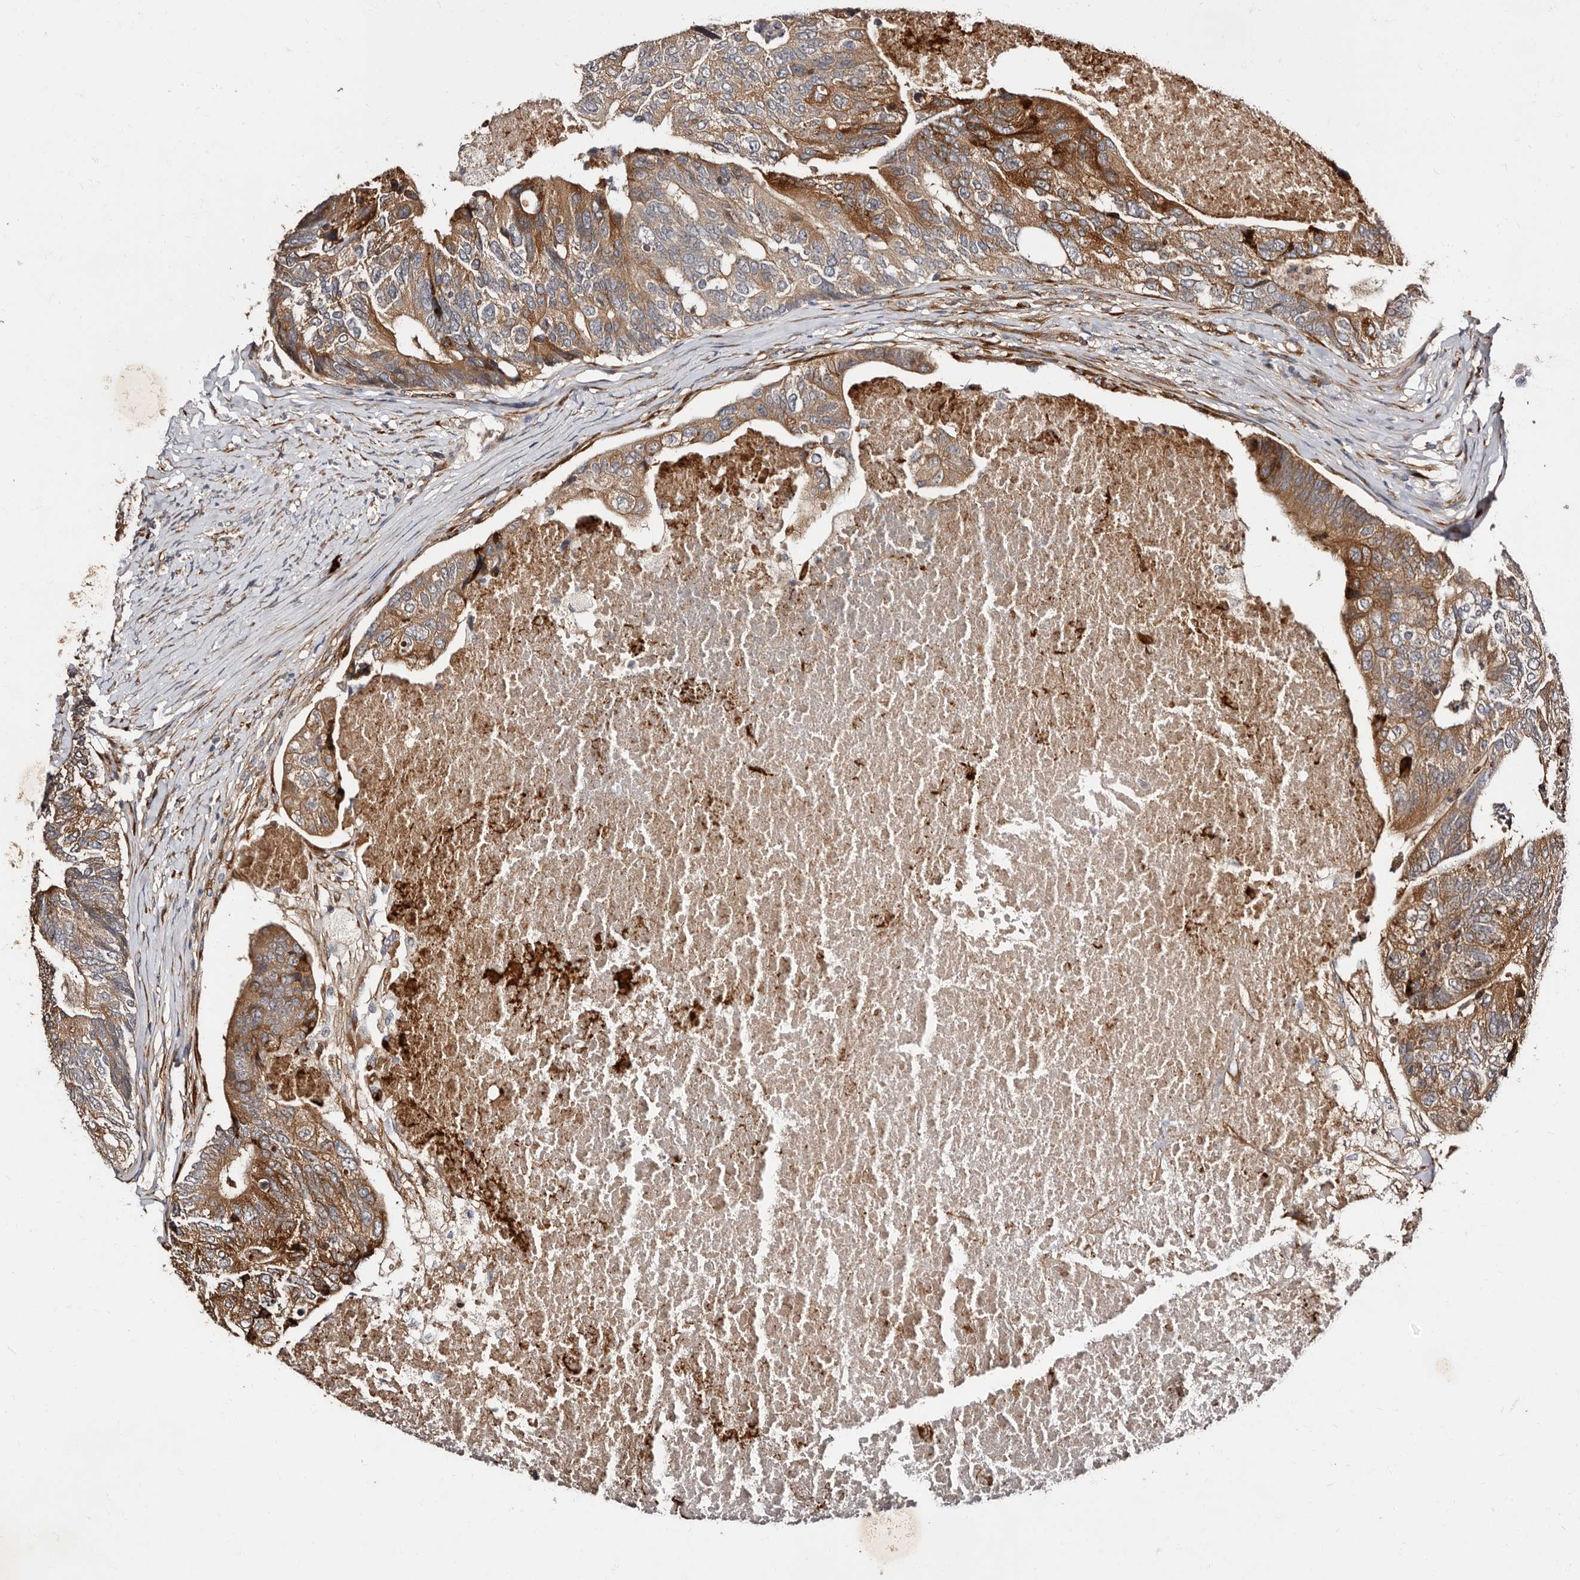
{"staining": {"intensity": "moderate", "quantity": ">75%", "location": "cytoplasmic/membranous"}, "tissue": "colorectal cancer", "cell_type": "Tumor cells", "image_type": "cancer", "snomed": [{"axis": "morphology", "description": "Adenocarcinoma, NOS"}, {"axis": "topography", "description": "Colon"}], "caption": "Colorectal cancer tissue demonstrates moderate cytoplasmic/membranous positivity in about >75% of tumor cells", "gene": "TBC1D22B", "patient": {"sex": "female", "age": 67}}